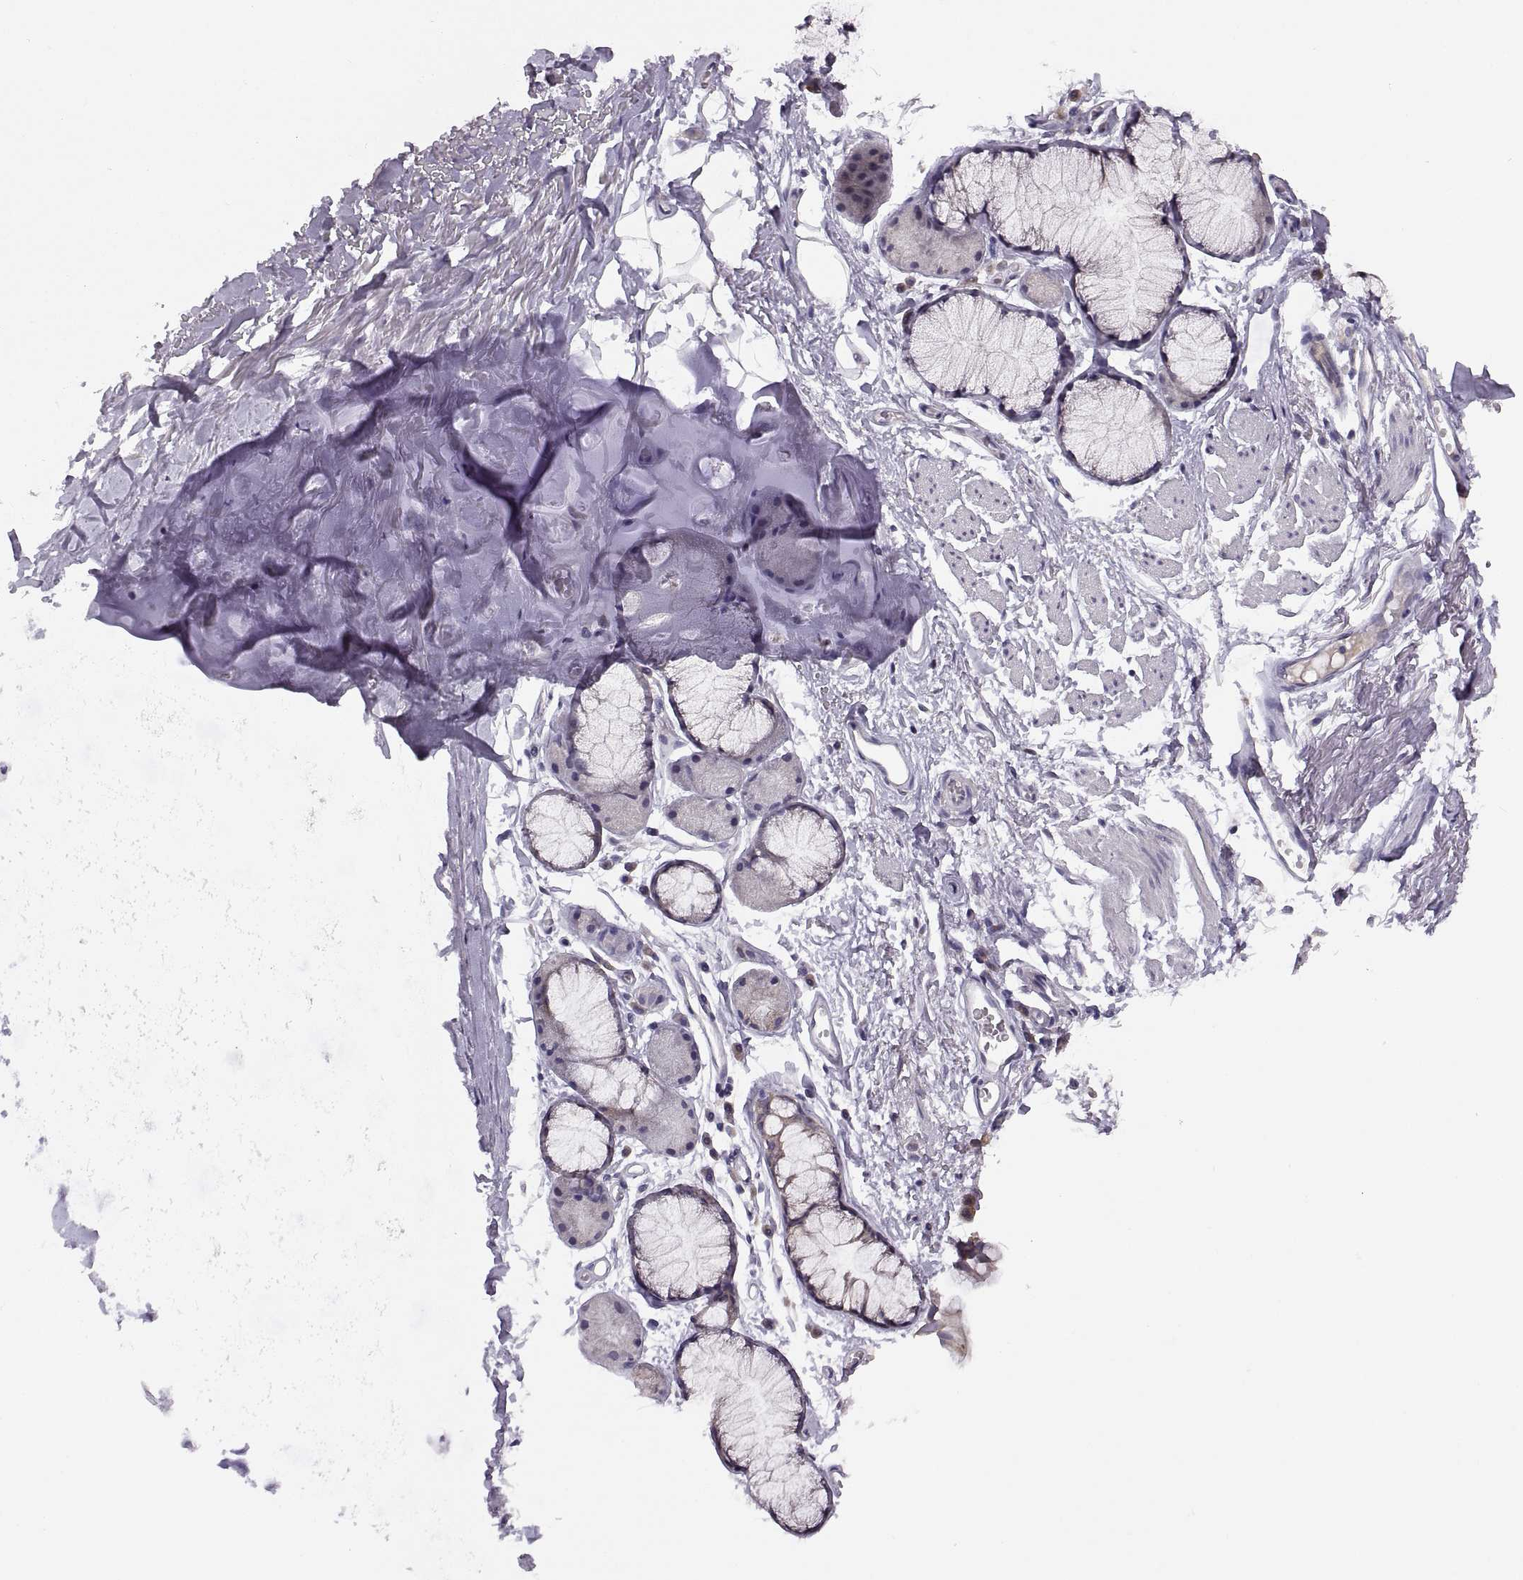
{"staining": {"intensity": "negative", "quantity": "none", "location": "none"}, "tissue": "soft tissue", "cell_type": "Chondrocytes", "image_type": "normal", "snomed": [{"axis": "morphology", "description": "Normal tissue, NOS"}, {"axis": "topography", "description": "Cartilage tissue"}, {"axis": "topography", "description": "Bronchus"}], "caption": "Immunohistochemistry (IHC) photomicrograph of normal soft tissue: soft tissue stained with DAB demonstrates no significant protein positivity in chondrocytes. The staining is performed using DAB brown chromogen with nuclei counter-stained in using hematoxylin.", "gene": "ACSBG2", "patient": {"sex": "female", "age": 79}}